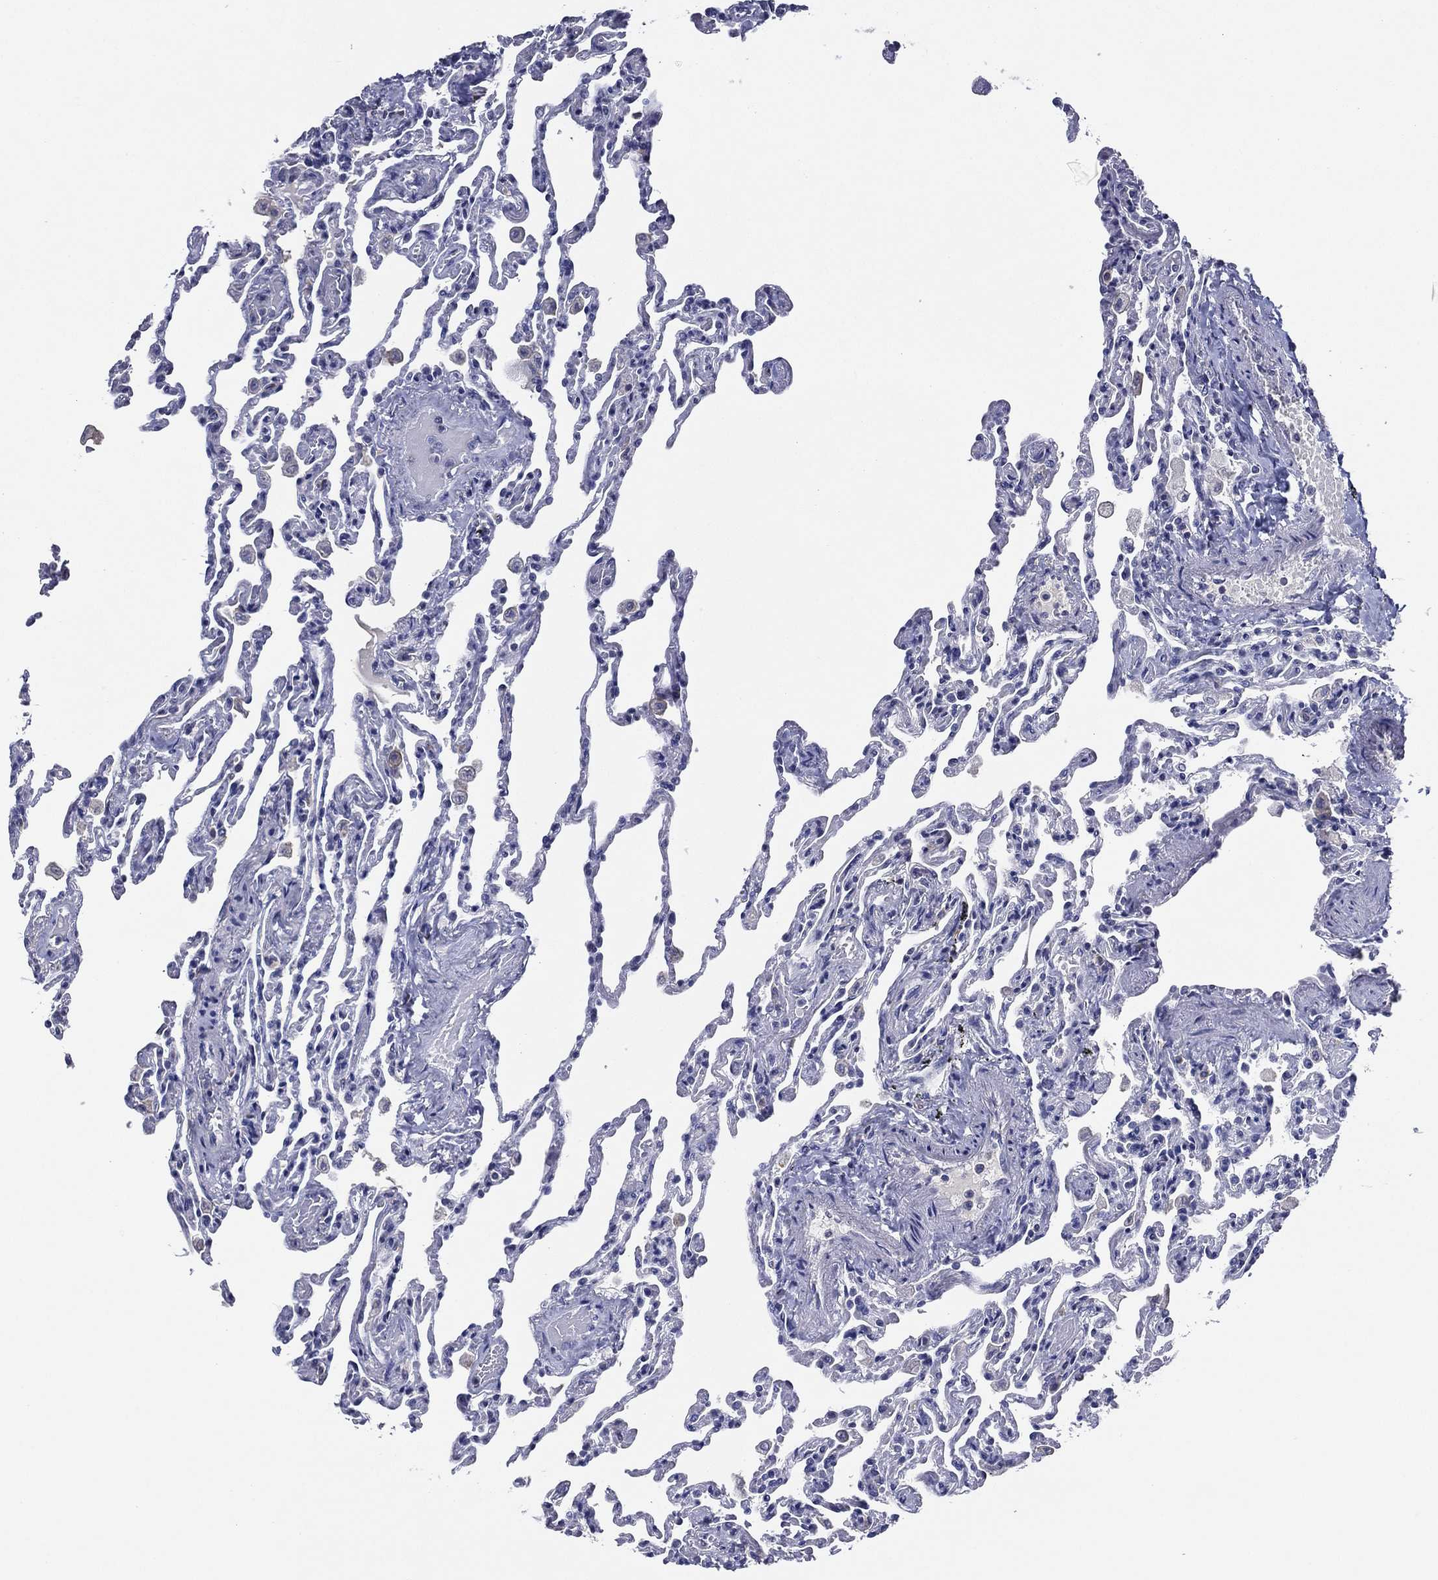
{"staining": {"intensity": "negative", "quantity": "none", "location": "none"}, "tissue": "lung", "cell_type": "Alveolar cells", "image_type": "normal", "snomed": [{"axis": "morphology", "description": "Normal tissue, NOS"}, {"axis": "topography", "description": "Lung"}], "caption": "Immunohistochemistry micrograph of unremarkable lung: human lung stained with DAB (3,3'-diaminobenzidine) reveals no significant protein staining in alveolar cells. The staining is performed using DAB (3,3'-diaminobenzidine) brown chromogen with nuclei counter-stained in using hematoxylin.", "gene": "TFAP2A", "patient": {"sex": "female", "age": 43}}